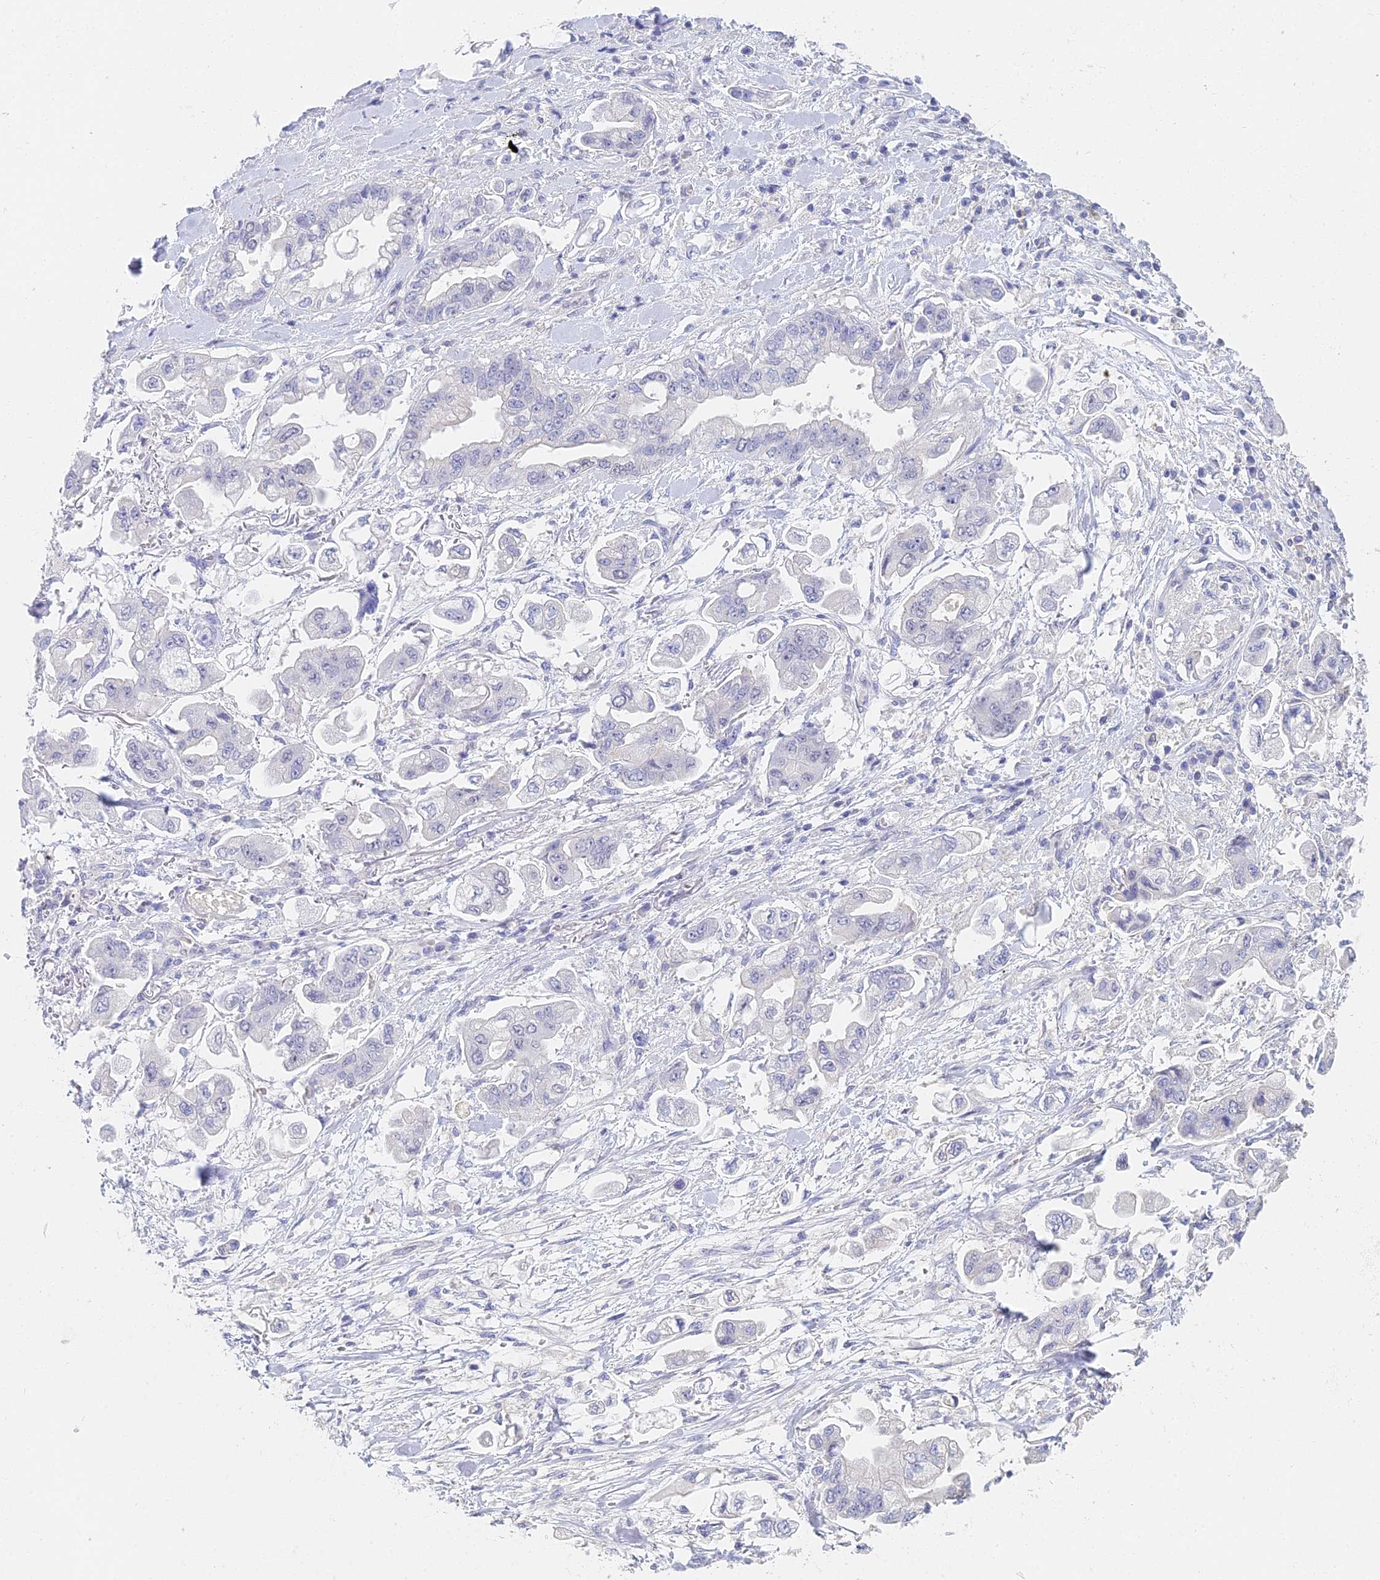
{"staining": {"intensity": "negative", "quantity": "none", "location": "none"}, "tissue": "stomach cancer", "cell_type": "Tumor cells", "image_type": "cancer", "snomed": [{"axis": "morphology", "description": "Adenocarcinoma, NOS"}, {"axis": "topography", "description": "Stomach"}], "caption": "Stomach cancer (adenocarcinoma) was stained to show a protein in brown. There is no significant expression in tumor cells.", "gene": "MCM2", "patient": {"sex": "male", "age": 62}}